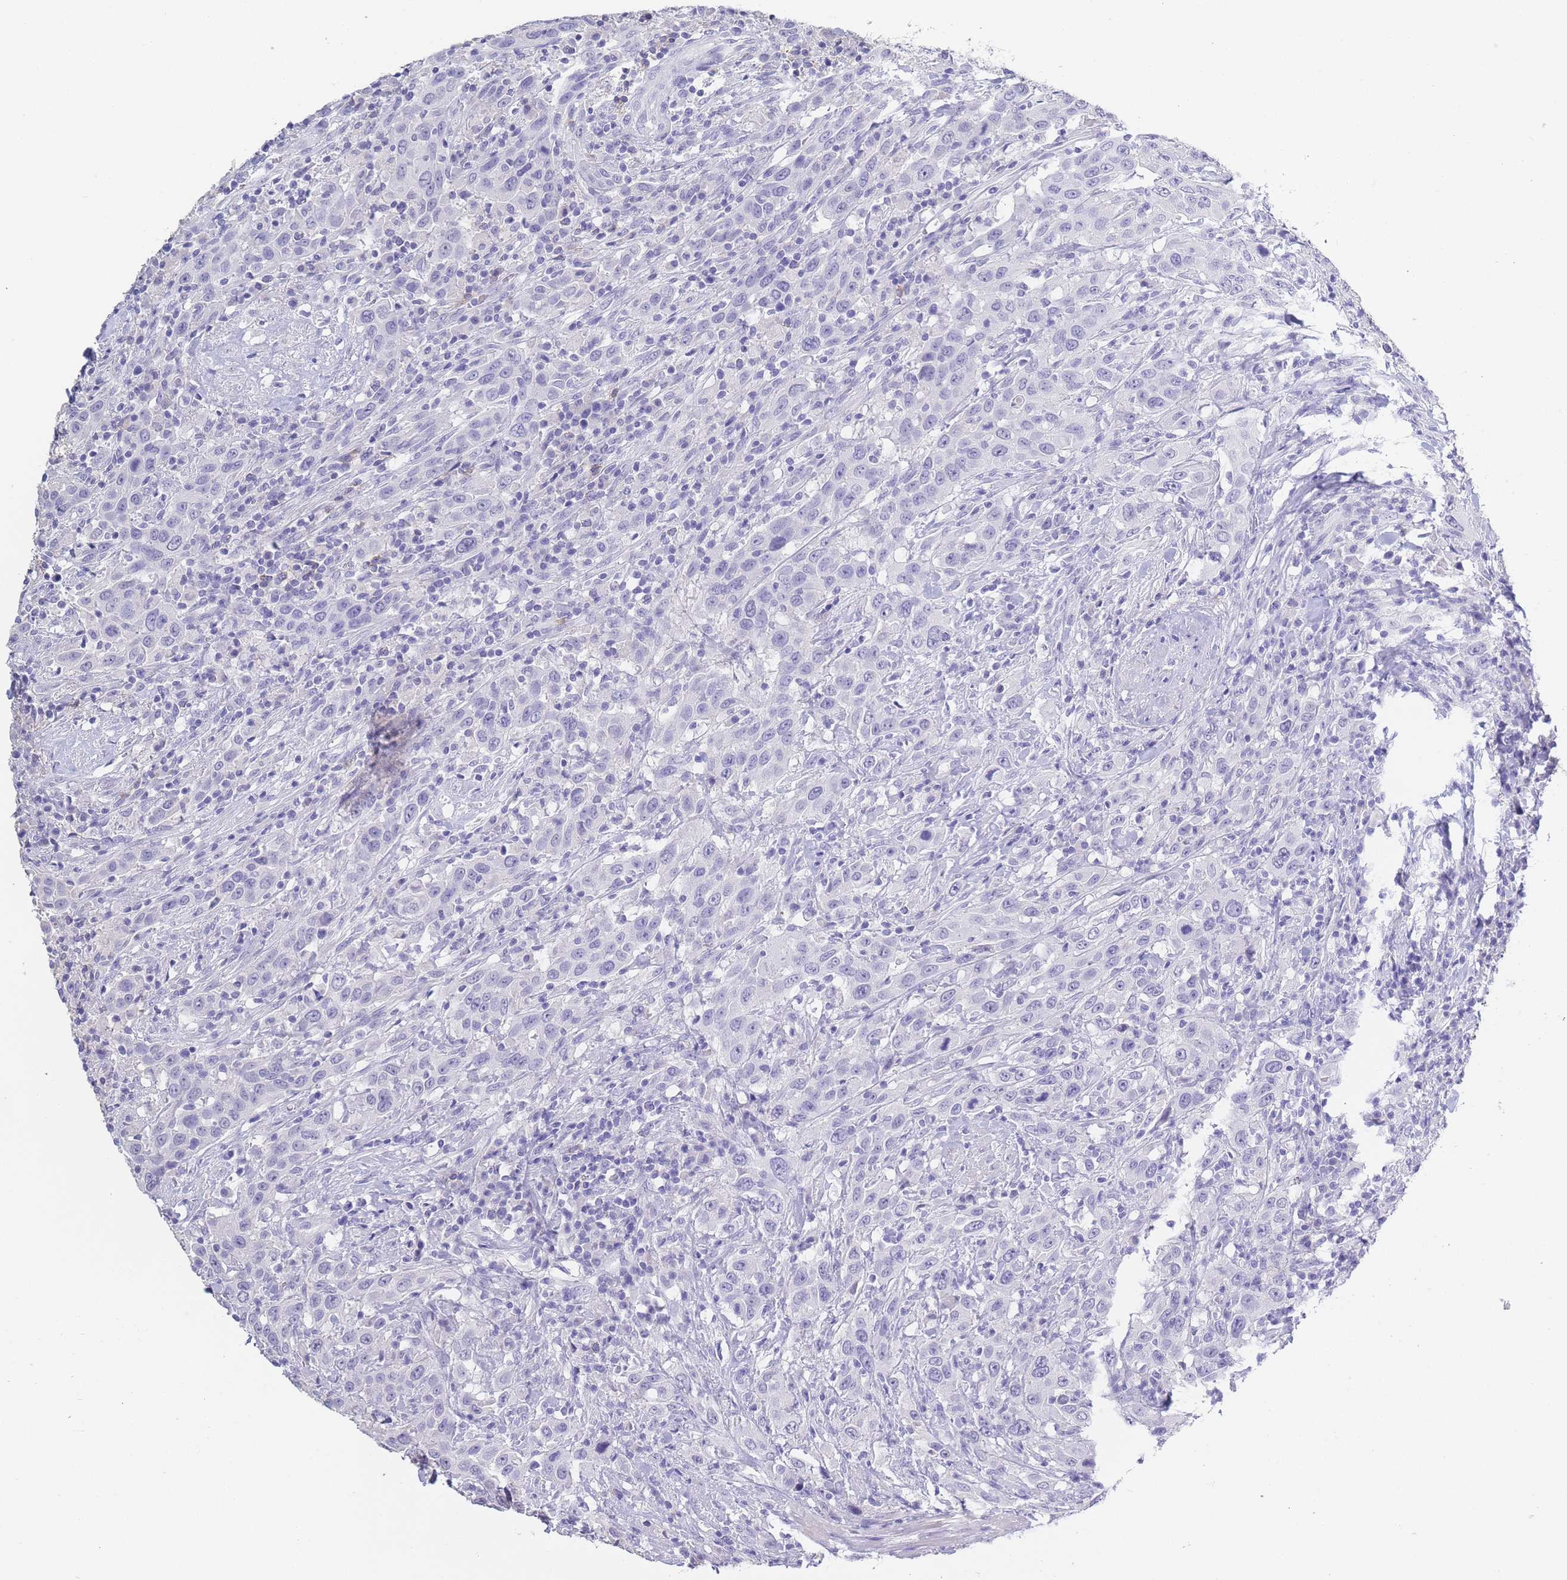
{"staining": {"intensity": "negative", "quantity": "none", "location": "none"}, "tissue": "urothelial cancer", "cell_type": "Tumor cells", "image_type": "cancer", "snomed": [{"axis": "morphology", "description": "Urothelial carcinoma, High grade"}, {"axis": "topography", "description": "Urinary bladder"}], "caption": "A high-resolution photomicrograph shows immunohistochemistry staining of urothelial cancer, which exhibits no significant staining in tumor cells.", "gene": "CD37", "patient": {"sex": "male", "age": 61}}